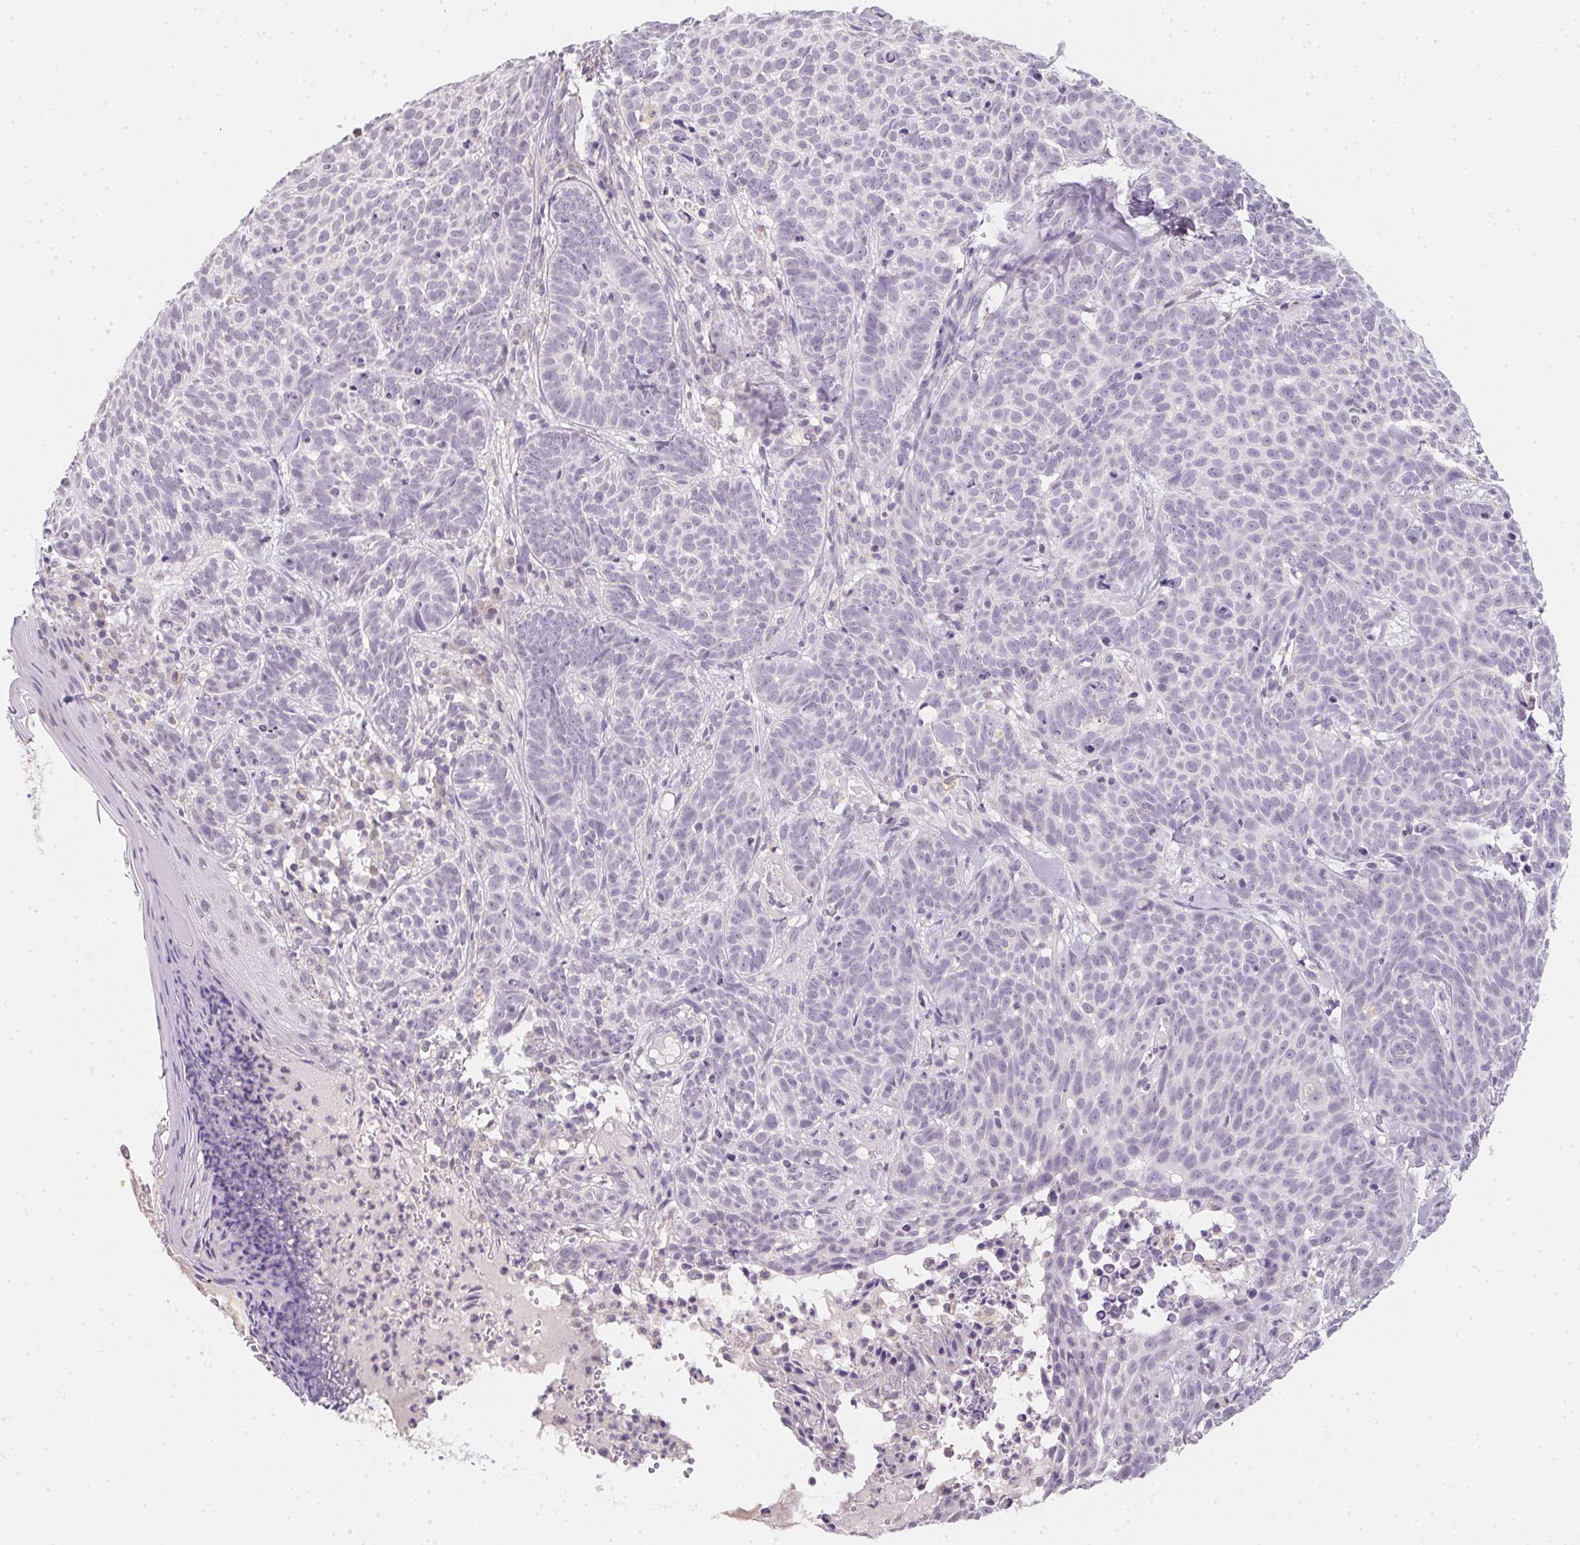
{"staining": {"intensity": "negative", "quantity": "none", "location": "none"}, "tissue": "skin cancer", "cell_type": "Tumor cells", "image_type": "cancer", "snomed": [{"axis": "morphology", "description": "Basal cell carcinoma"}, {"axis": "topography", "description": "Skin"}], "caption": "DAB immunohistochemical staining of human skin cancer reveals no significant positivity in tumor cells.", "gene": "SLC6A18", "patient": {"sex": "male", "age": 90}}